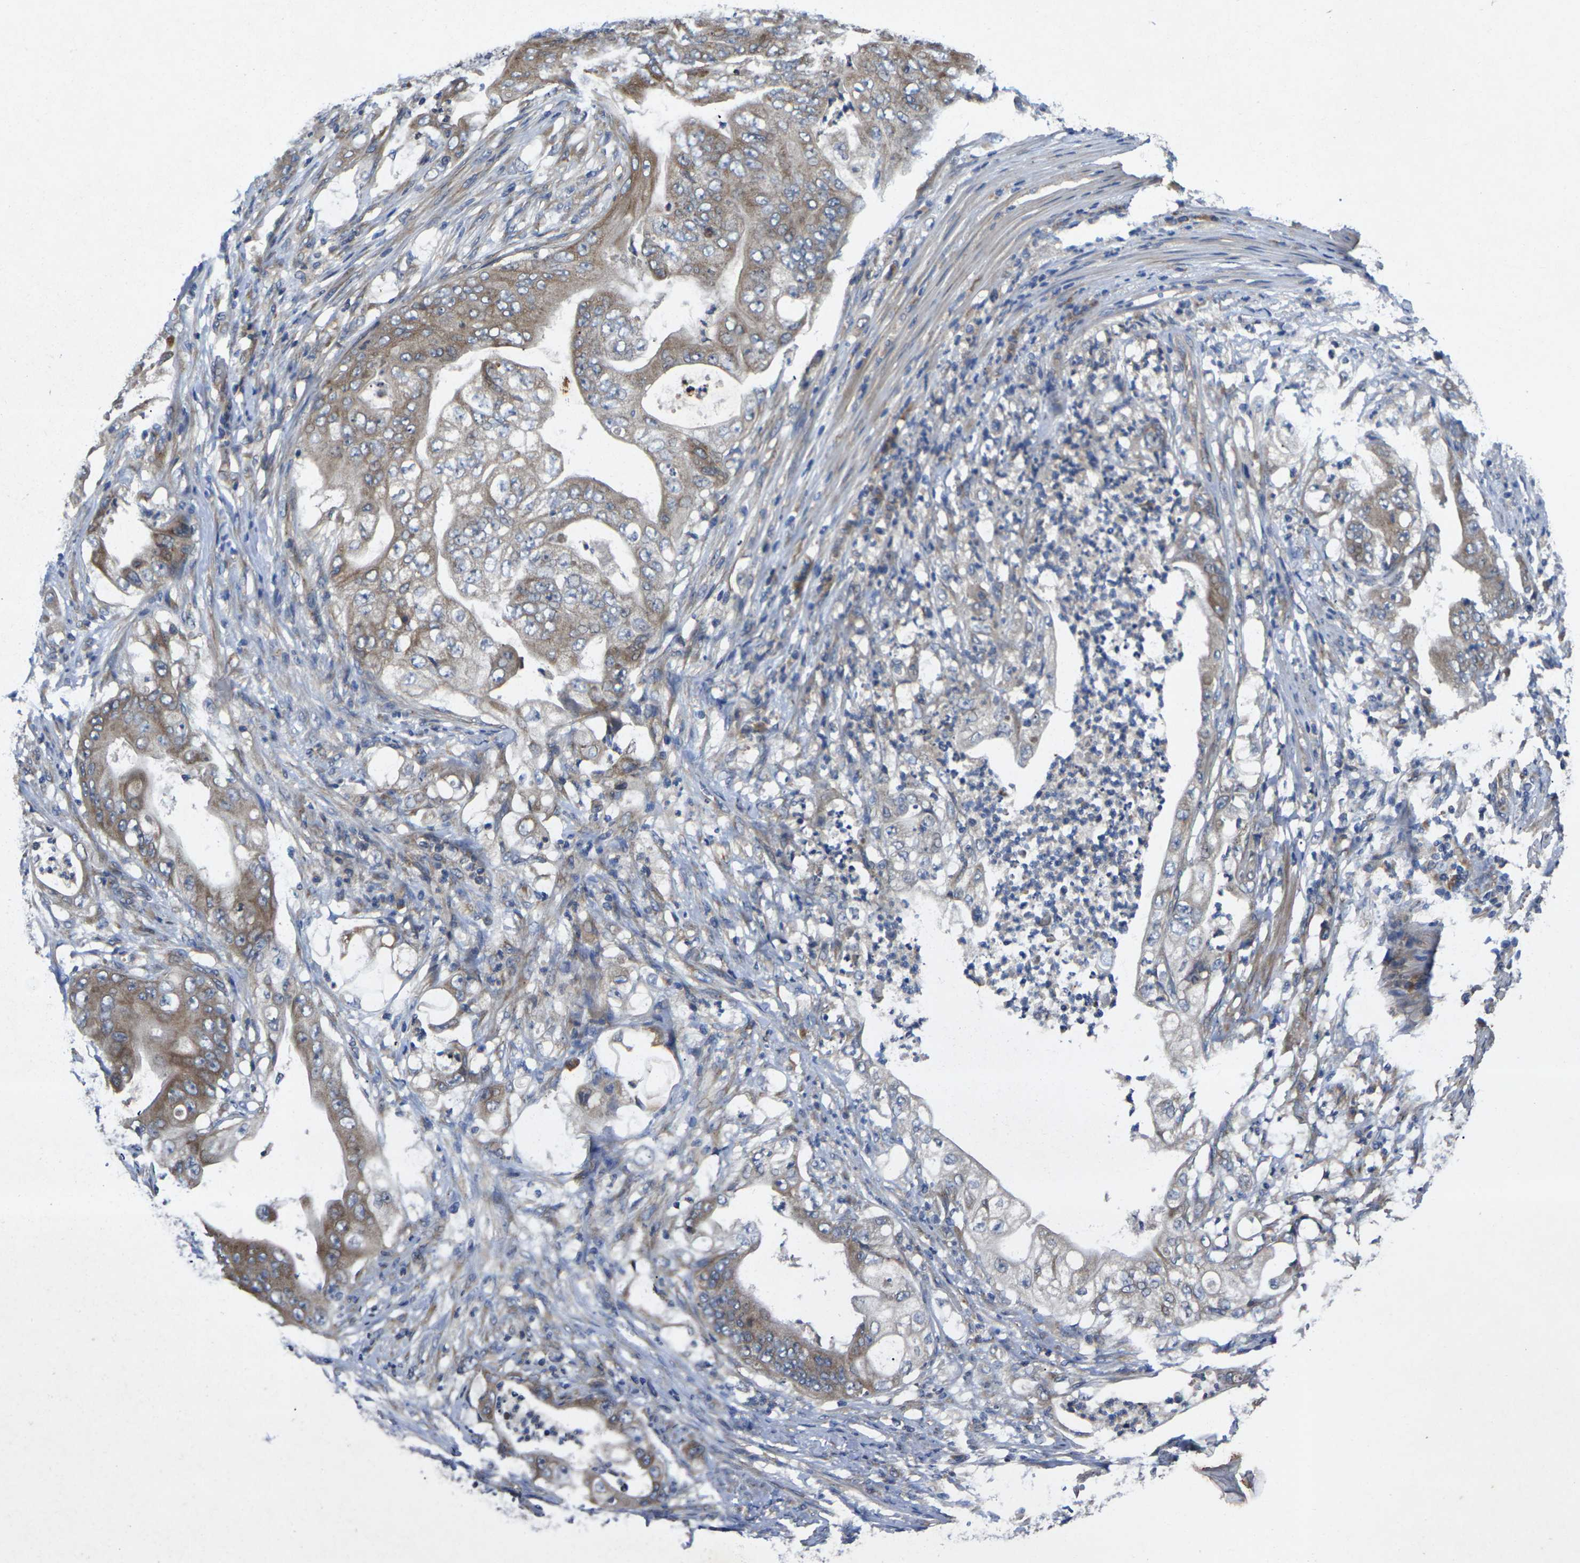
{"staining": {"intensity": "moderate", "quantity": "25%-75%", "location": "cytoplasmic/membranous"}, "tissue": "stomach cancer", "cell_type": "Tumor cells", "image_type": "cancer", "snomed": [{"axis": "morphology", "description": "Adenocarcinoma, NOS"}, {"axis": "topography", "description": "Stomach"}], "caption": "Immunohistochemistry (IHC) photomicrograph of neoplastic tissue: human adenocarcinoma (stomach) stained using IHC shows medium levels of moderate protein expression localized specifically in the cytoplasmic/membranous of tumor cells, appearing as a cytoplasmic/membranous brown color.", "gene": "KIF1B", "patient": {"sex": "female", "age": 73}}